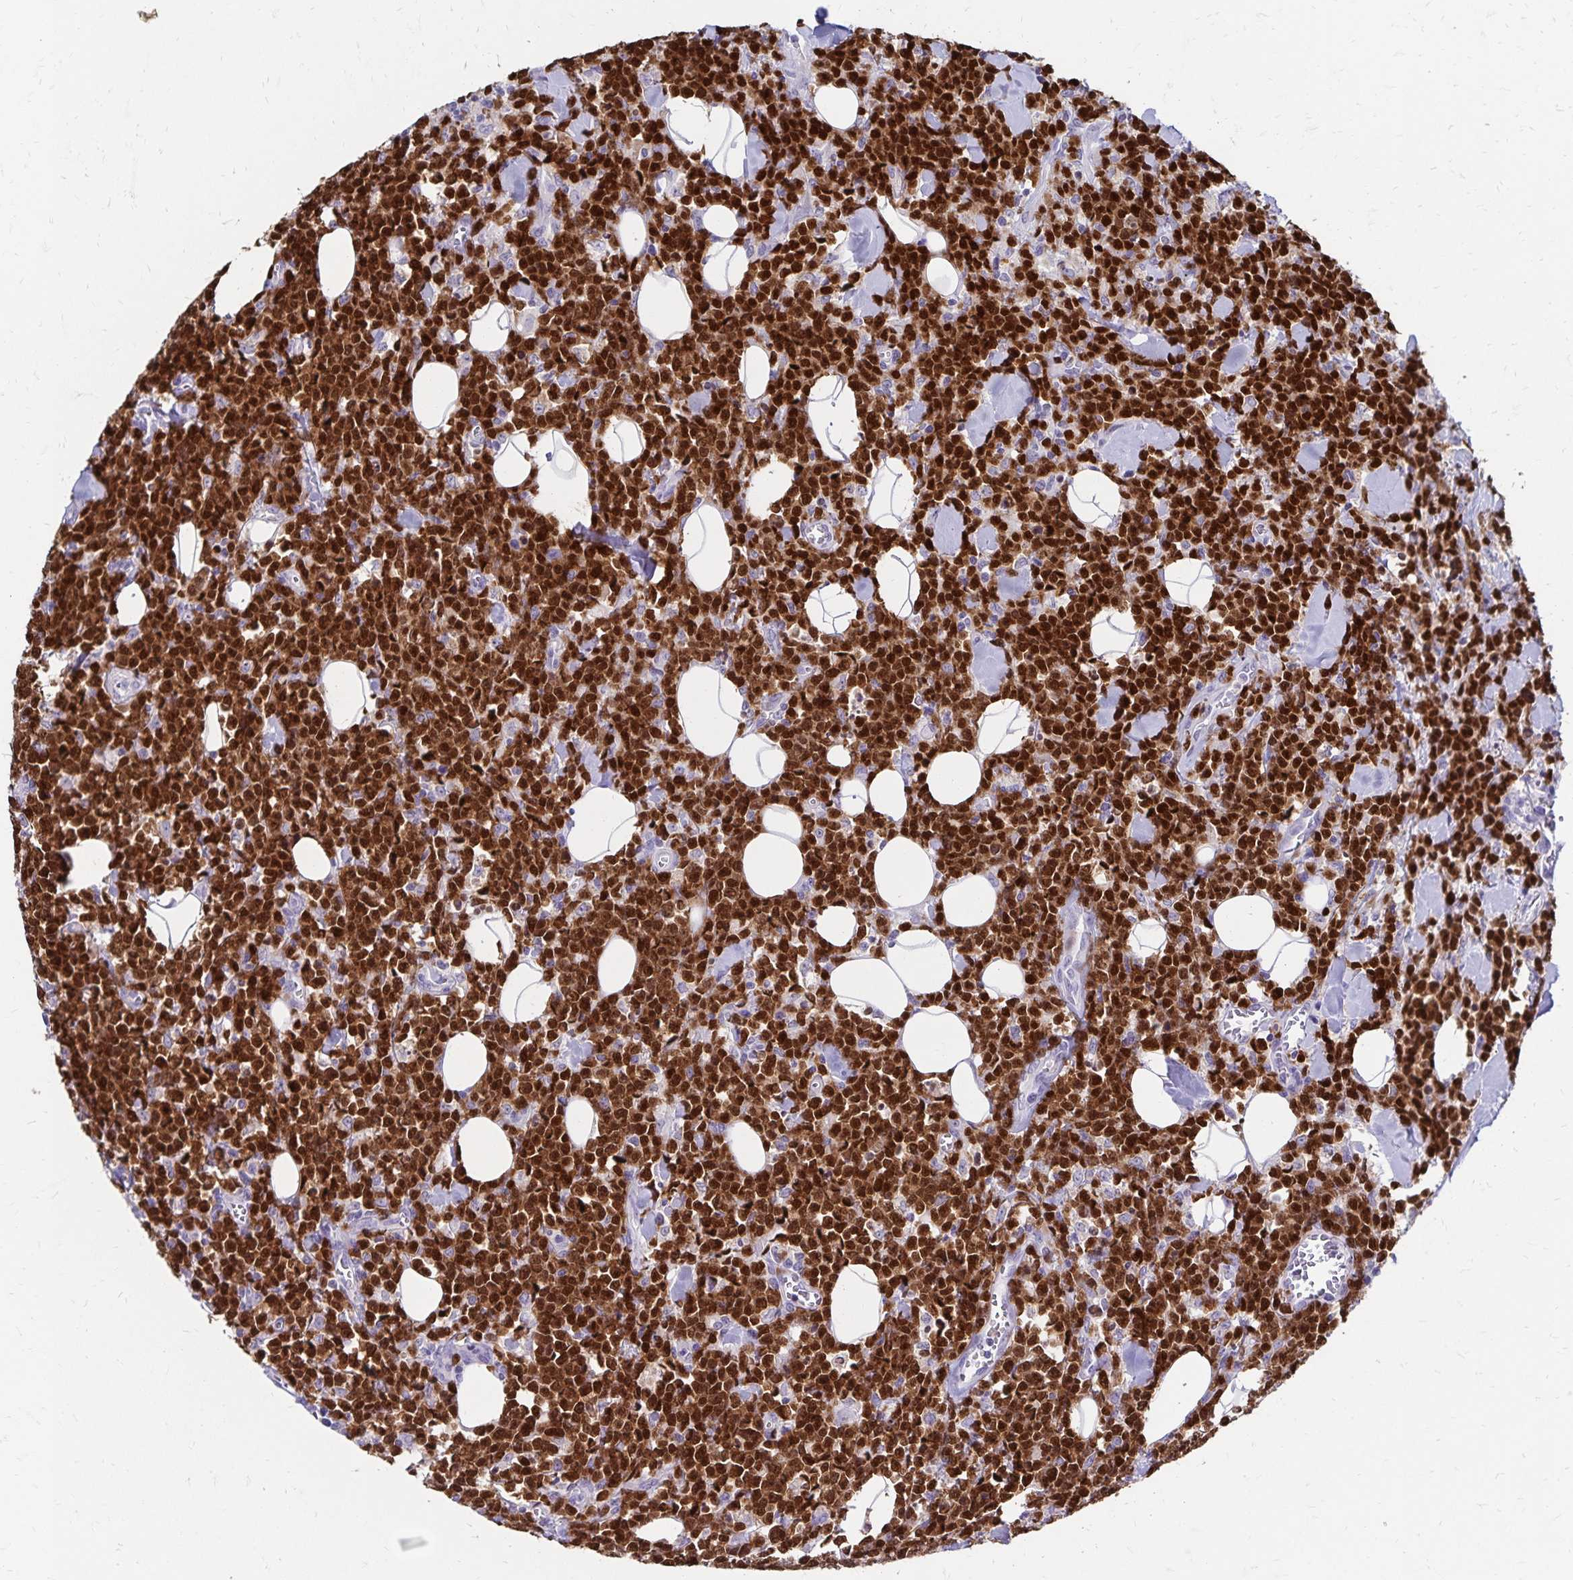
{"staining": {"intensity": "strong", "quantity": ">75%", "location": "nuclear"}, "tissue": "lymphoma", "cell_type": "Tumor cells", "image_type": "cancer", "snomed": [{"axis": "morphology", "description": "Malignant lymphoma, non-Hodgkin's type, High grade"}, {"axis": "topography", "description": "Small intestine"}], "caption": "Protein staining reveals strong nuclear positivity in about >75% of tumor cells in lymphoma.", "gene": "PAX5", "patient": {"sex": "female", "age": 56}}